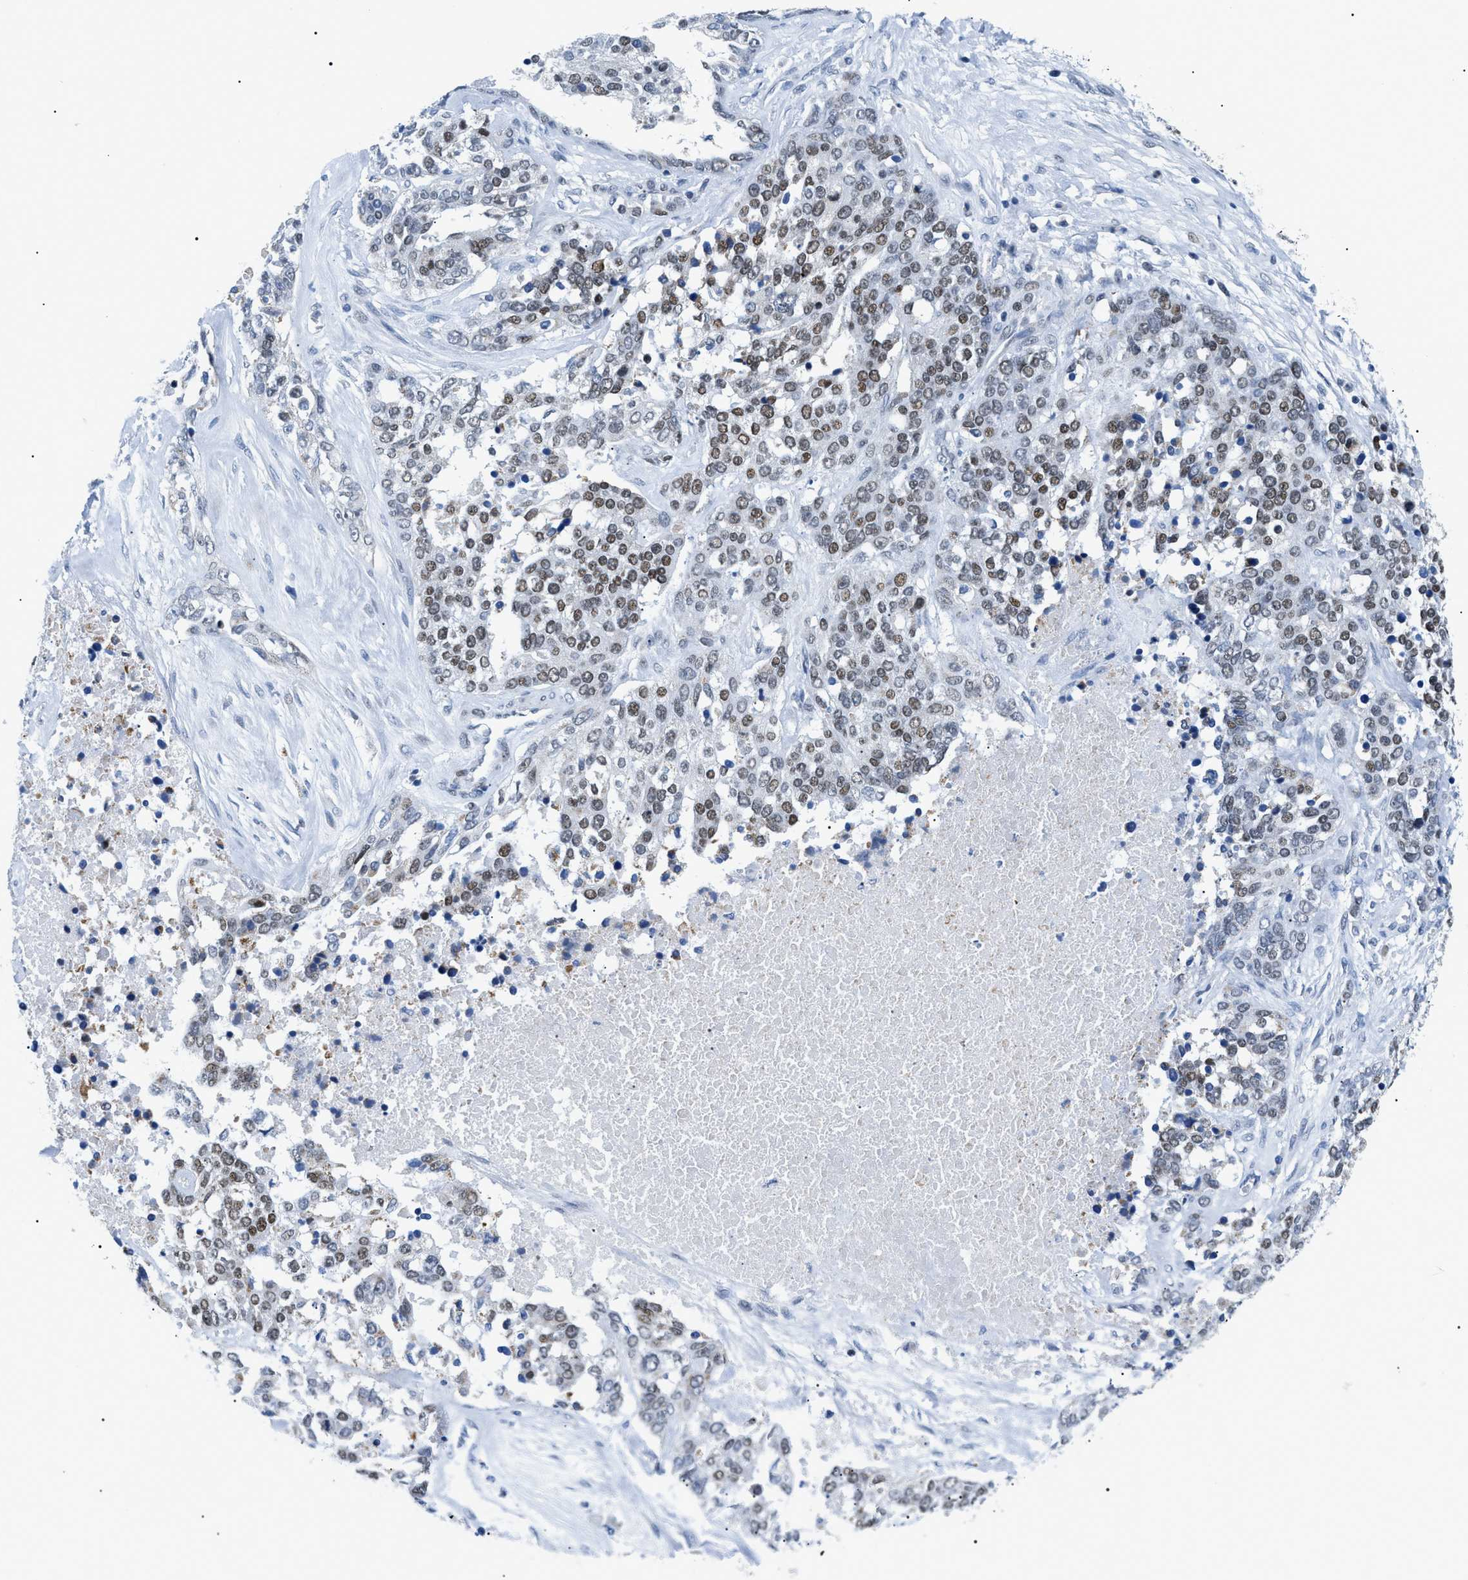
{"staining": {"intensity": "moderate", "quantity": ">75%", "location": "nuclear"}, "tissue": "ovarian cancer", "cell_type": "Tumor cells", "image_type": "cancer", "snomed": [{"axis": "morphology", "description": "Cystadenocarcinoma, serous, NOS"}, {"axis": "topography", "description": "Ovary"}], "caption": "Immunohistochemical staining of human ovarian serous cystadenocarcinoma demonstrates medium levels of moderate nuclear protein staining in approximately >75% of tumor cells.", "gene": "SMARCC1", "patient": {"sex": "female", "age": 44}}